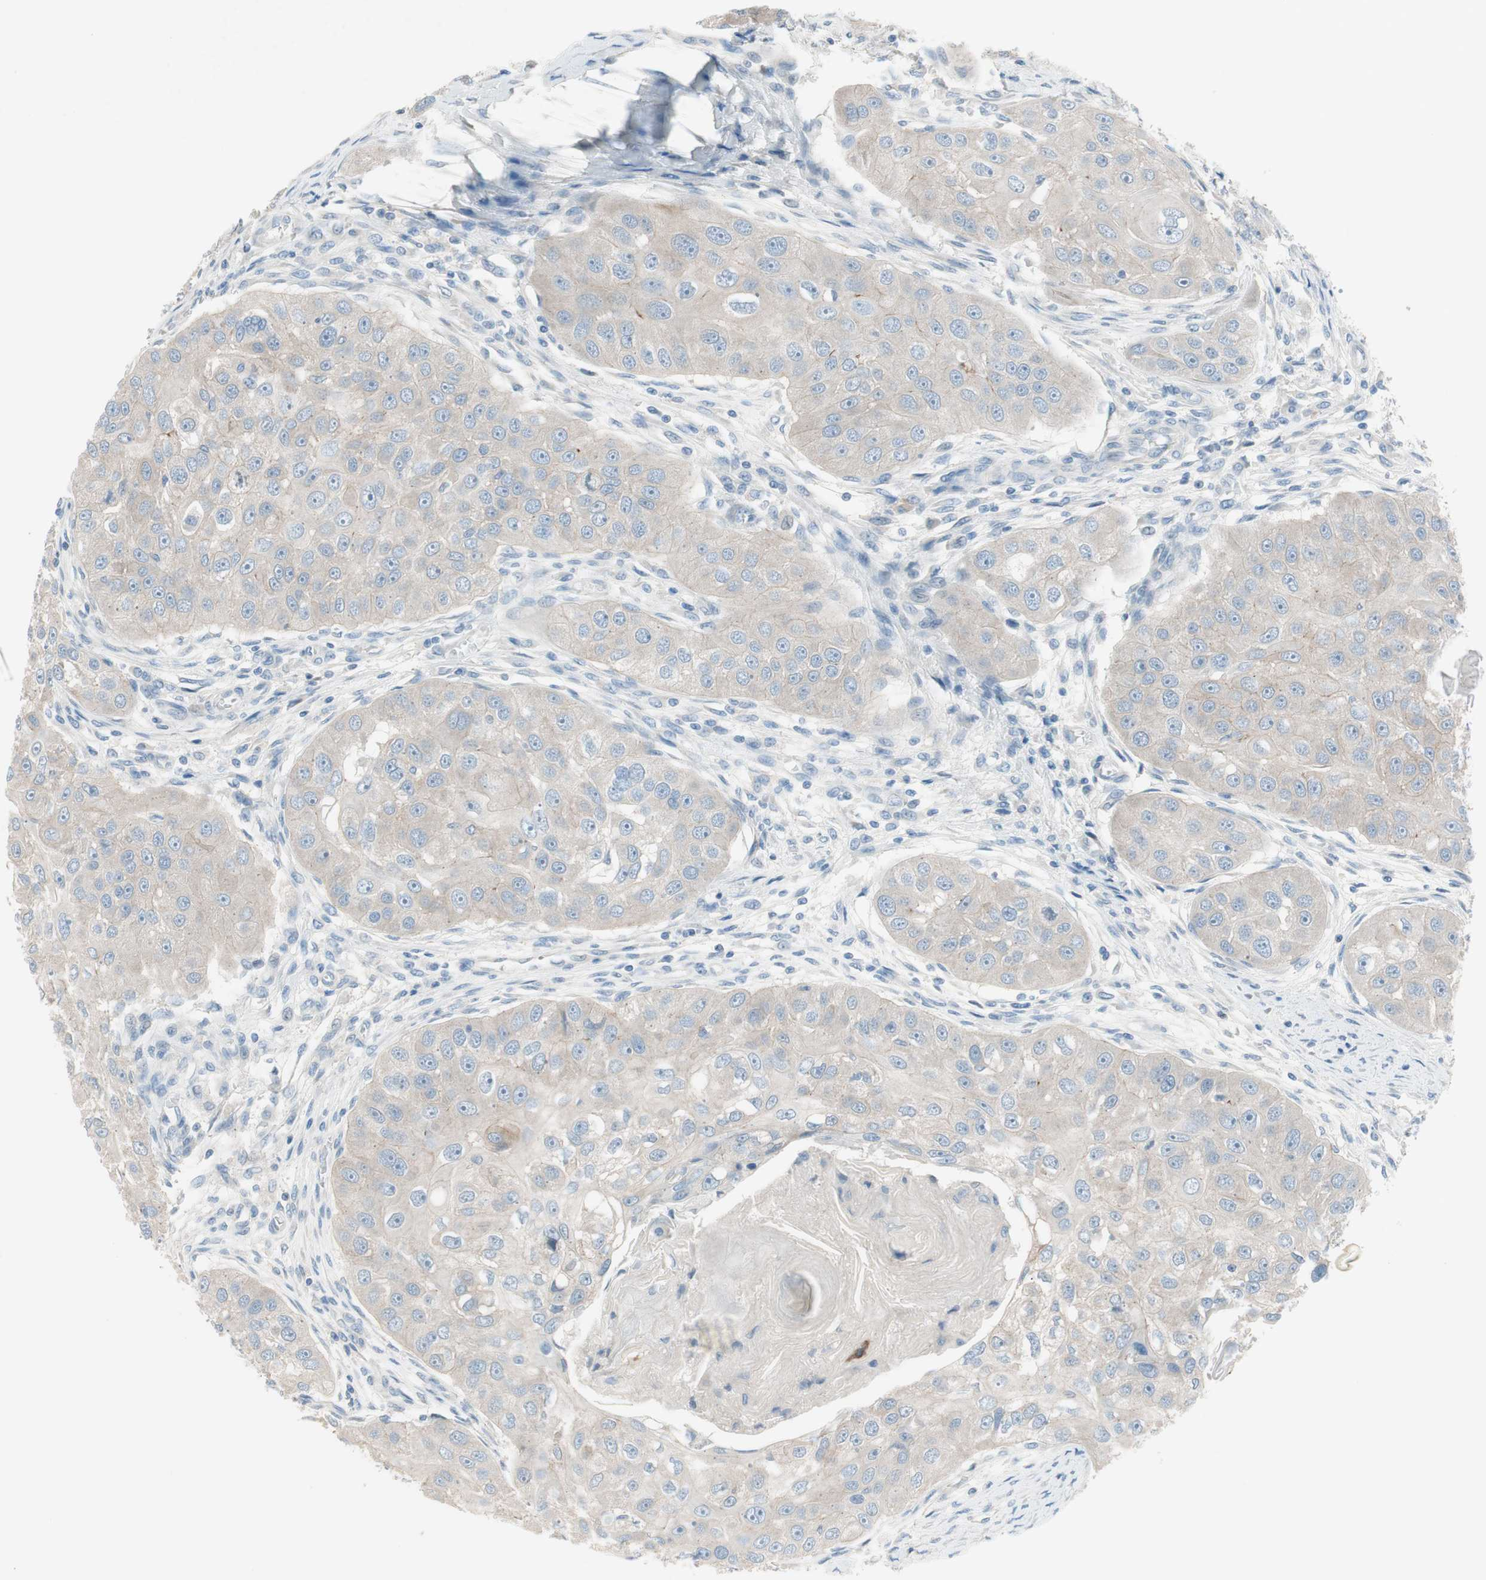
{"staining": {"intensity": "weak", "quantity": "25%-75%", "location": "cytoplasmic/membranous"}, "tissue": "head and neck cancer", "cell_type": "Tumor cells", "image_type": "cancer", "snomed": [{"axis": "morphology", "description": "Normal tissue, NOS"}, {"axis": "morphology", "description": "Squamous cell carcinoma, NOS"}, {"axis": "topography", "description": "Skeletal muscle"}, {"axis": "topography", "description": "Head-Neck"}], "caption": "Brown immunohistochemical staining in human head and neck cancer (squamous cell carcinoma) displays weak cytoplasmic/membranous expression in approximately 25%-75% of tumor cells.", "gene": "PRRG4", "patient": {"sex": "male", "age": 51}}